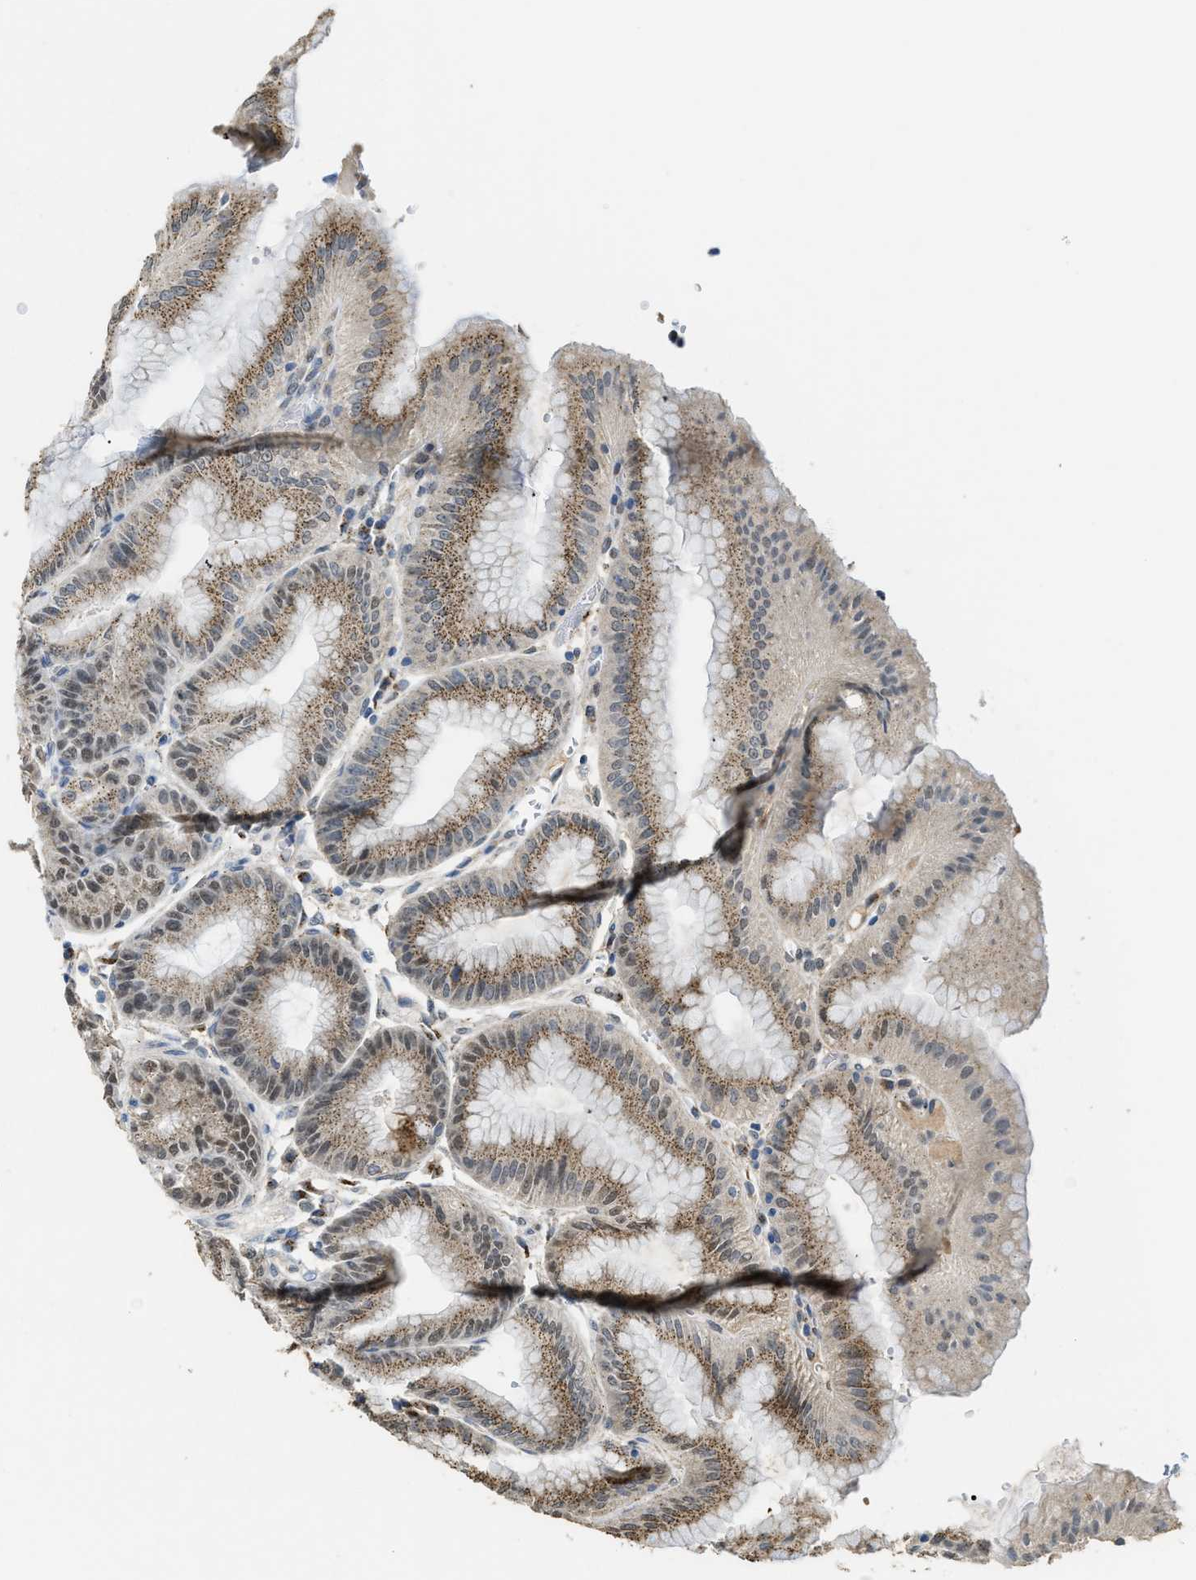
{"staining": {"intensity": "moderate", "quantity": ">75%", "location": "cytoplasmic/membranous"}, "tissue": "stomach", "cell_type": "Glandular cells", "image_type": "normal", "snomed": [{"axis": "morphology", "description": "Normal tissue, NOS"}, {"axis": "topography", "description": "Stomach, lower"}], "caption": "Immunohistochemical staining of benign human stomach demonstrates moderate cytoplasmic/membranous protein staining in about >75% of glandular cells.", "gene": "IPO7", "patient": {"sex": "male", "age": 71}}